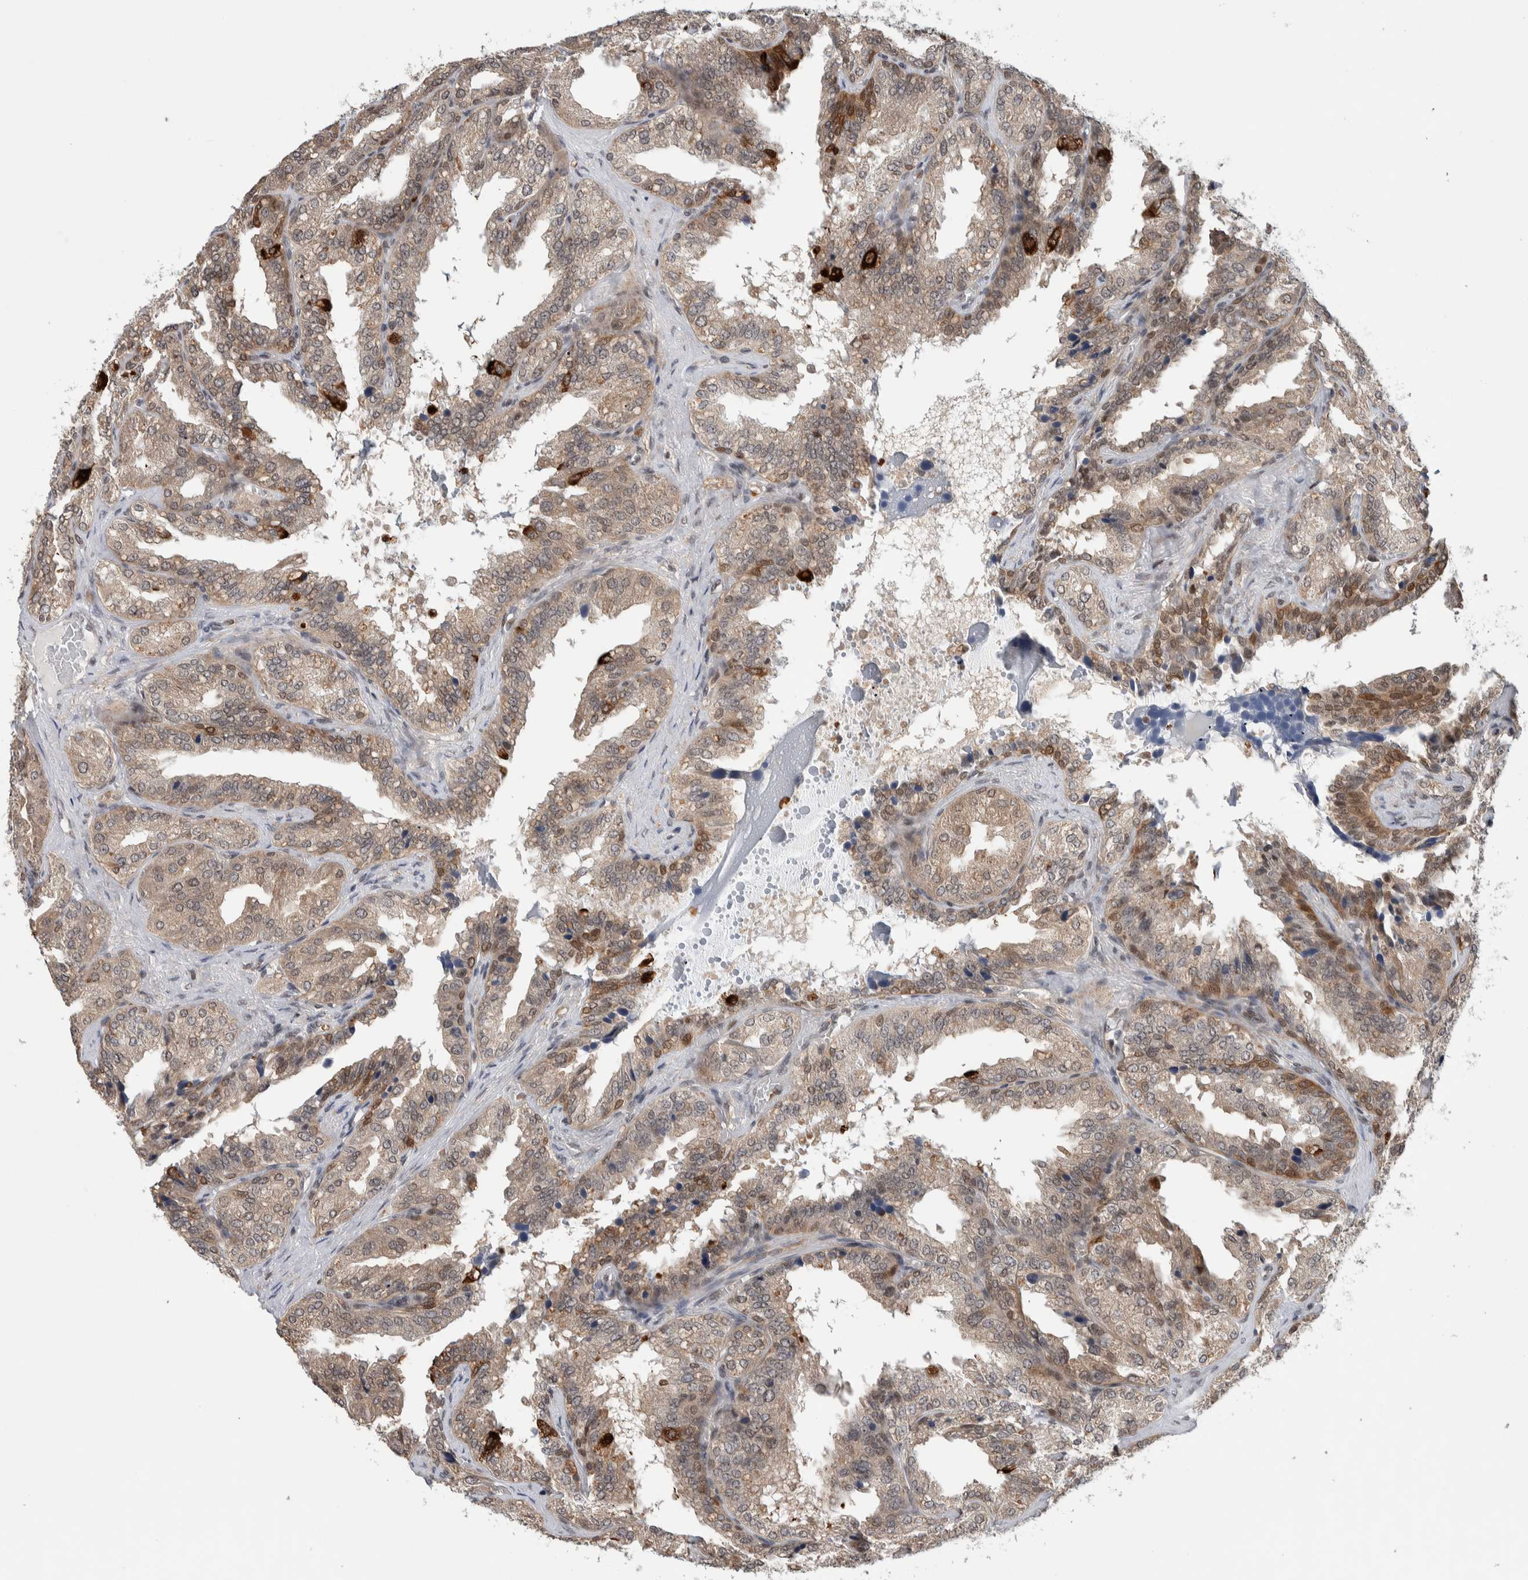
{"staining": {"intensity": "weak", "quantity": ">75%", "location": "cytoplasmic/membranous"}, "tissue": "seminal vesicle", "cell_type": "Glandular cells", "image_type": "normal", "snomed": [{"axis": "morphology", "description": "Normal tissue, NOS"}, {"axis": "topography", "description": "Prostate"}, {"axis": "topography", "description": "Seminal veicle"}], "caption": "Seminal vesicle stained with a protein marker exhibits weak staining in glandular cells.", "gene": "KCNK1", "patient": {"sex": "male", "age": 51}}